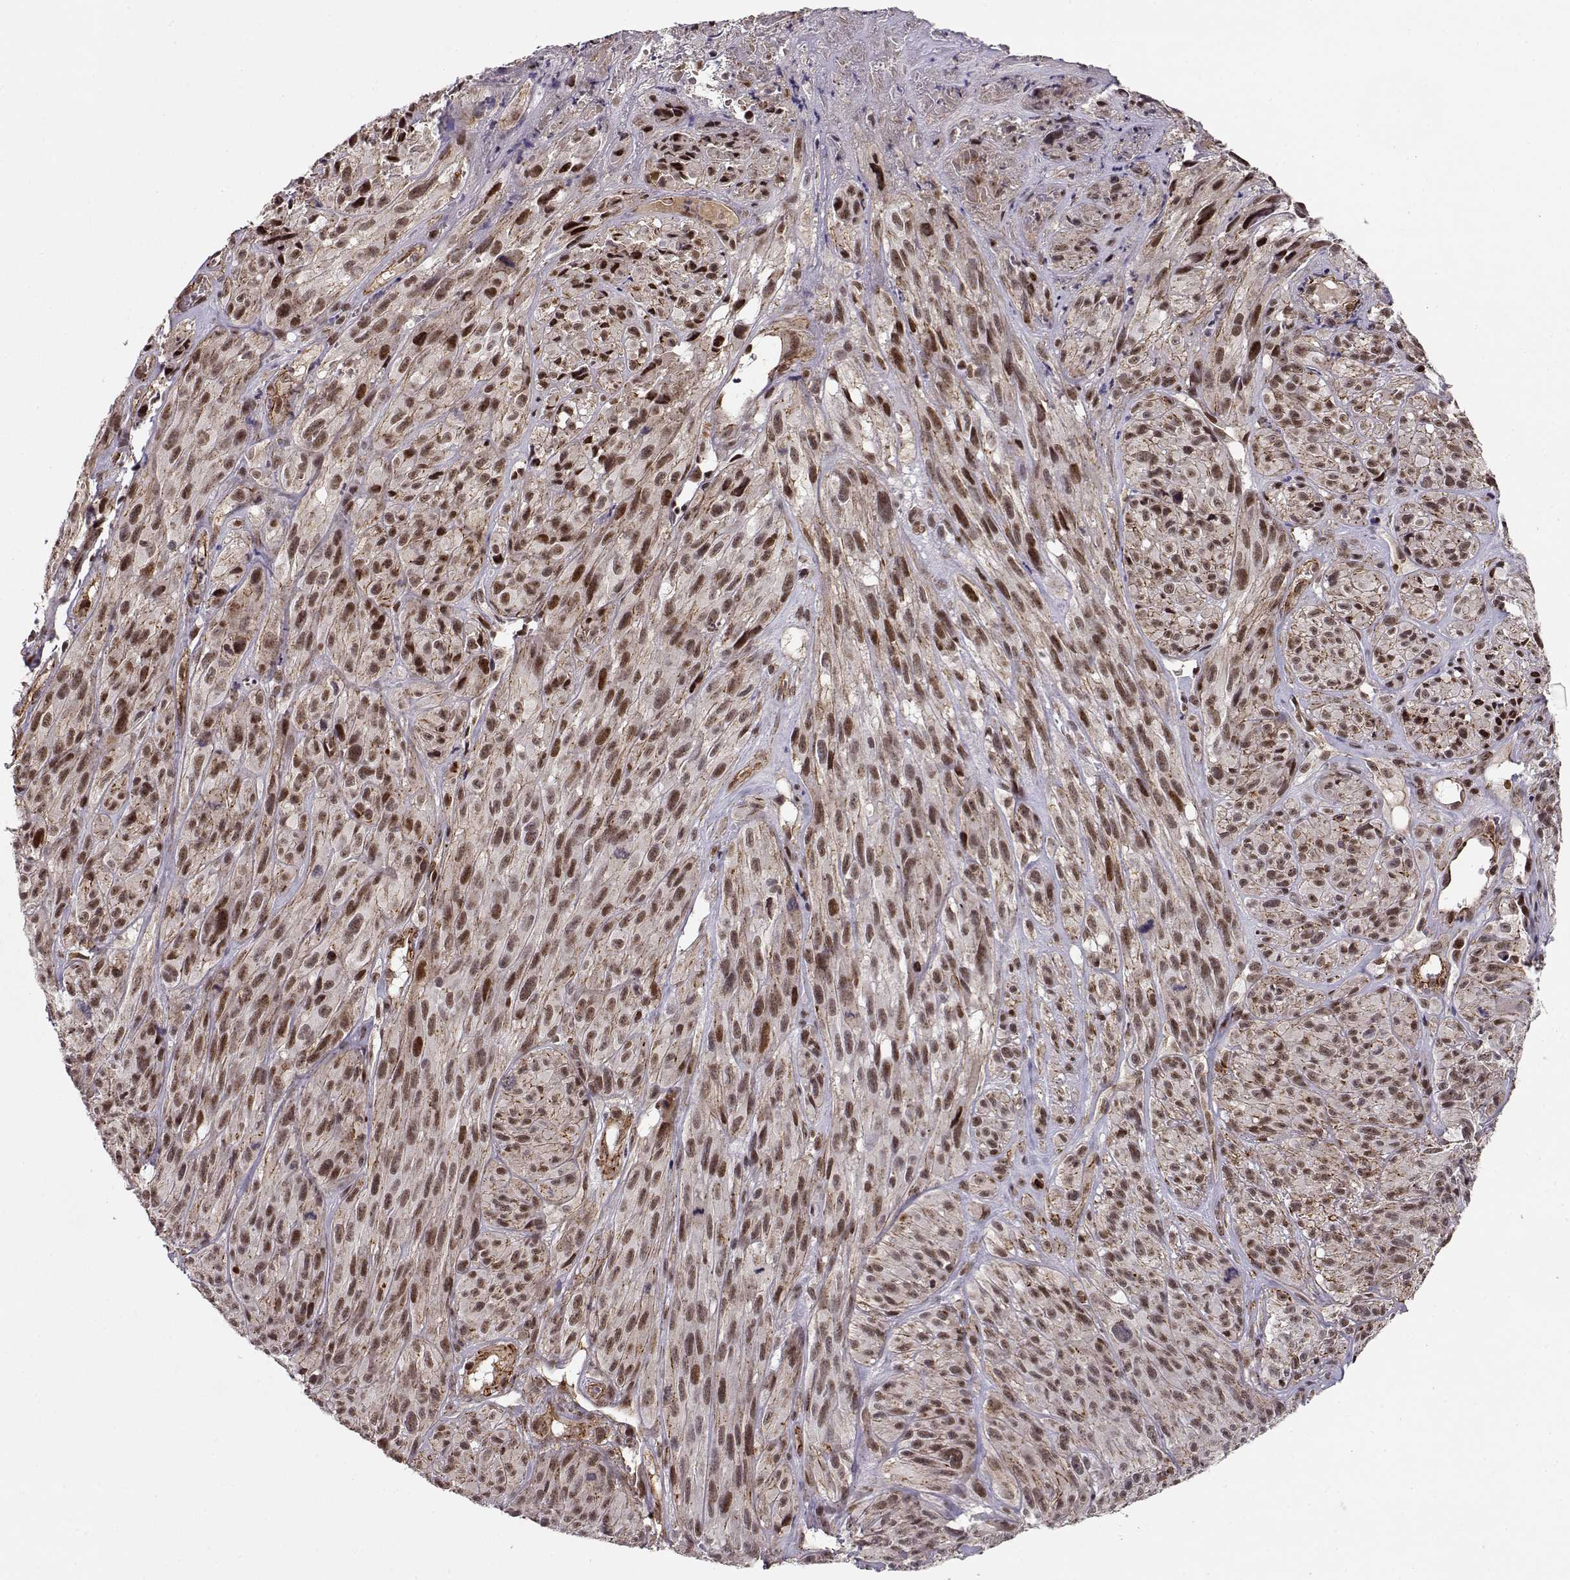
{"staining": {"intensity": "moderate", "quantity": ">75%", "location": "nuclear"}, "tissue": "melanoma", "cell_type": "Tumor cells", "image_type": "cancer", "snomed": [{"axis": "morphology", "description": "Malignant melanoma, NOS"}, {"axis": "topography", "description": "Skin"}], "caption": "A brown stain shows moderate nuclear expression of a protein in malignant melanoma tumor cells.", "gene": "CIR1", "patient": {"sex": "male", "age": 51}}